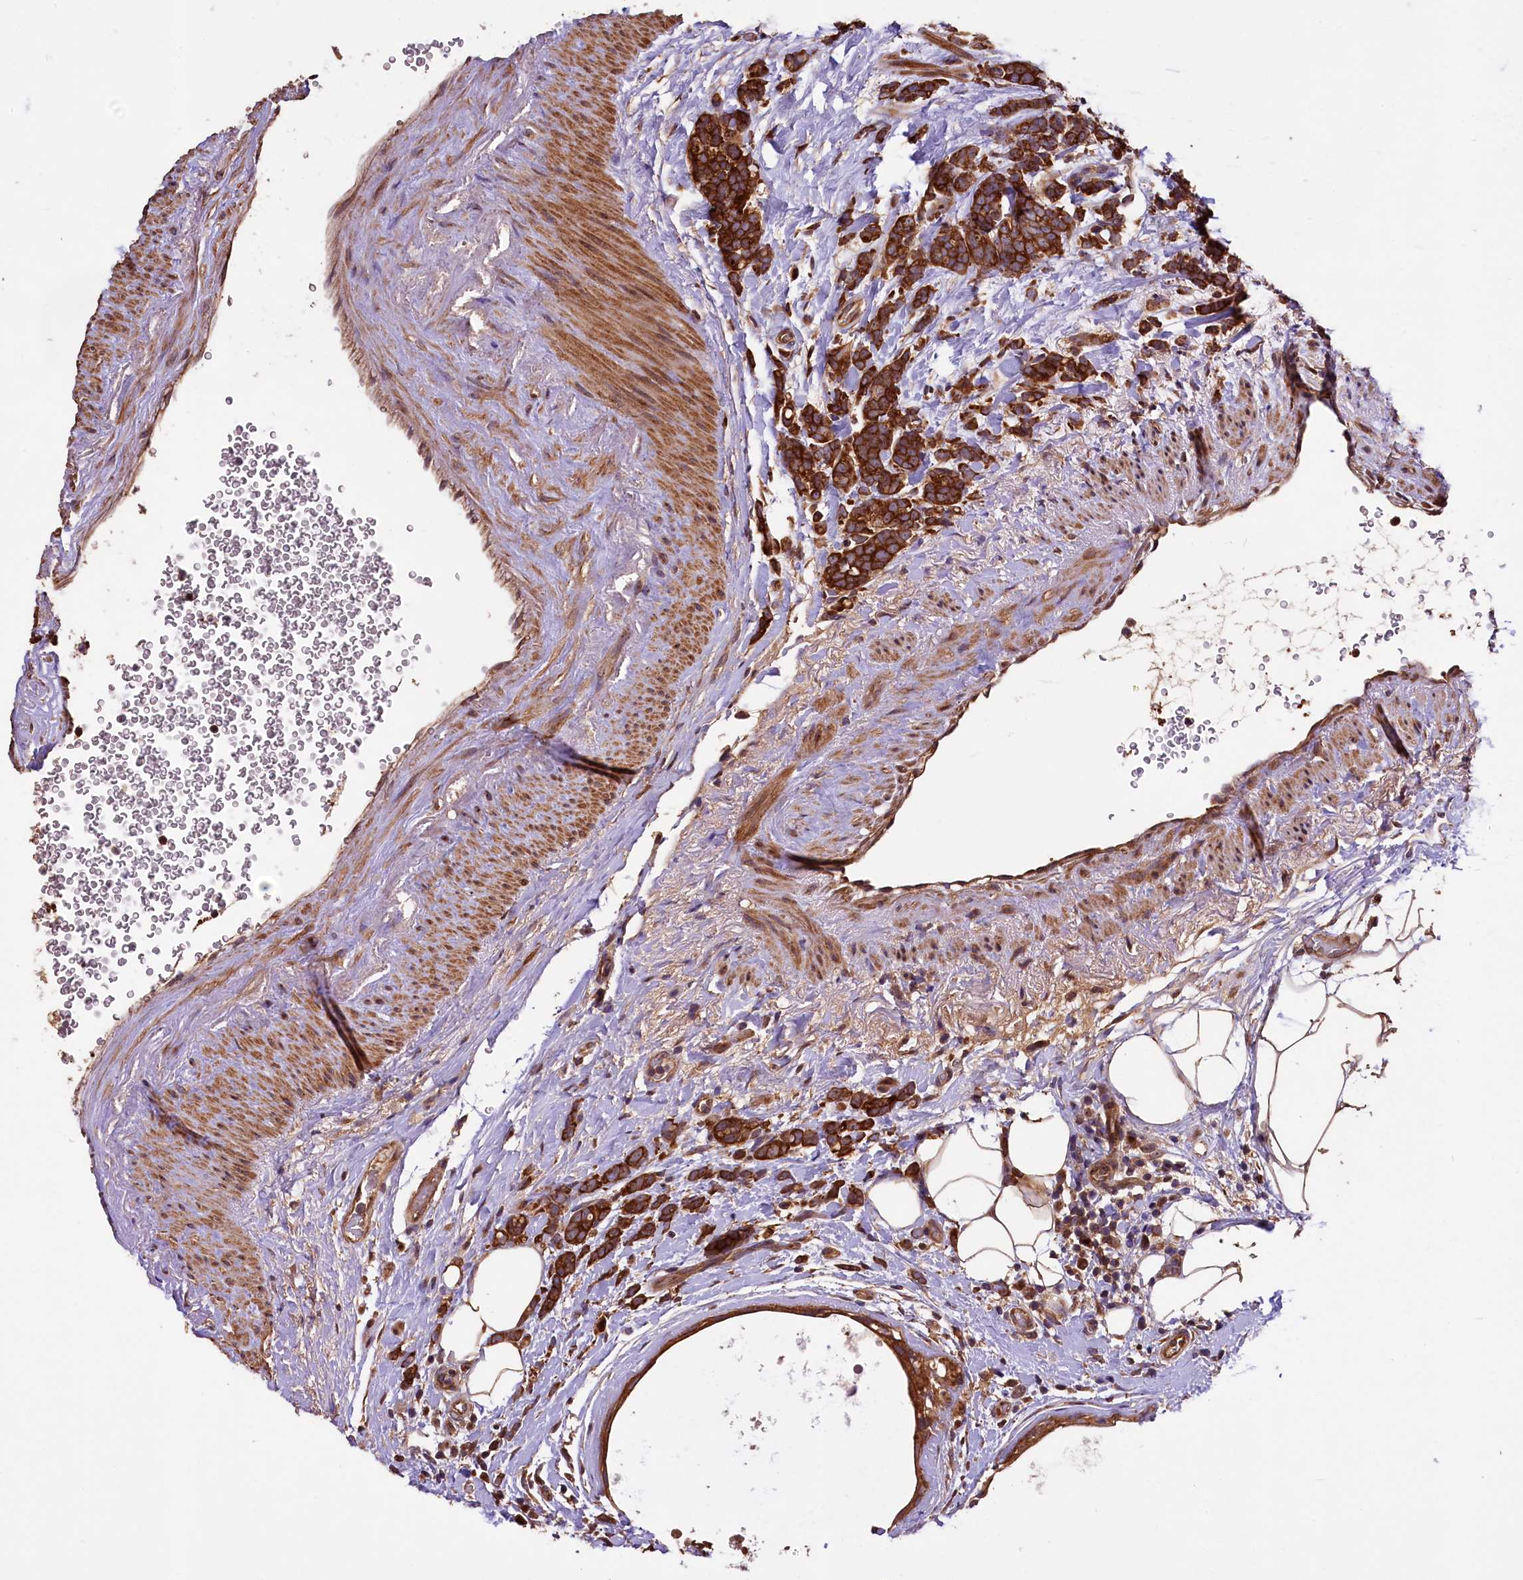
{"staining": {"intensity": "strong", "quantity": ">75%", "location": "cytoplasmic/membranous"}, "tissue": "breast cancer", "cell_type": "Tumor cells", "image_type": "cancer", "snomed": [{"axis": "morphology", "description": "Lobular carcinoma"}, {"axis": "topography", "description": "Breast"}], "caption": "Lobular carcinoma (breast) stained for a protein (brown) demonstrates strong cytoplasmic/membranous positive staining in approximately >75% of tumor cells.", "gene": "KLC2", "patient": {"sex": "female", "age": 58}}